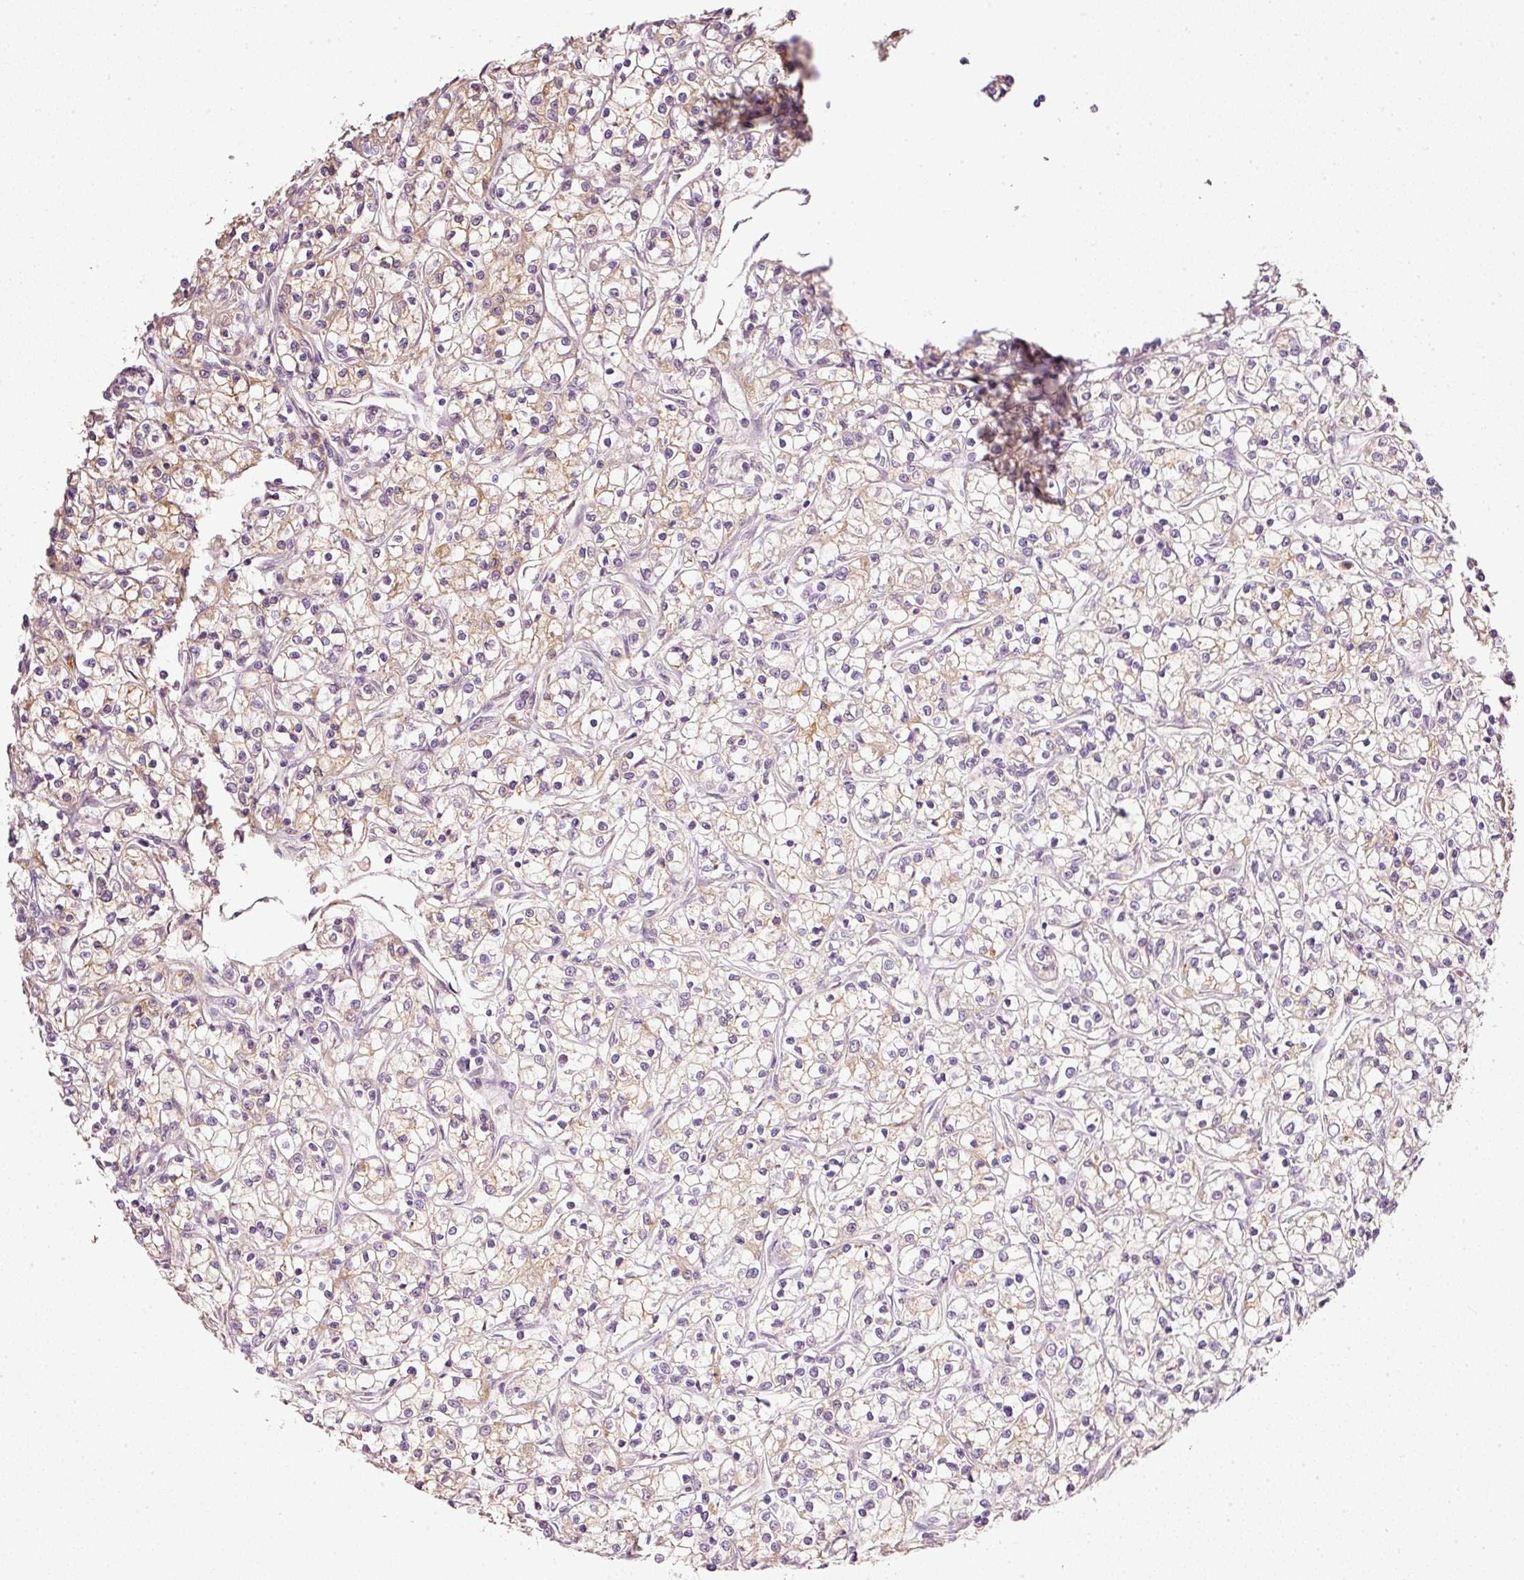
{"staining": {"intensity": "weak", "quantity": "25%-75%", "location": "cytoplasmic/membranous"}, "tissue": "renal cancer", "cell_type": "Tumor cells", "image_type": "cancer", "snomed": [{"axis": "morphology", "description": "Adenocarcinoma, NOS"}, {"axis": "topography", "description": "Kidney"}], "caption": "A low amount of weak cytoplasmic/membranous staining is identified in about 25%-75% of tumor cells in renal adenocarcinoma tissue.", "gene": "TOGARAM1", "patient": {"sex": "female", "age": 59}}